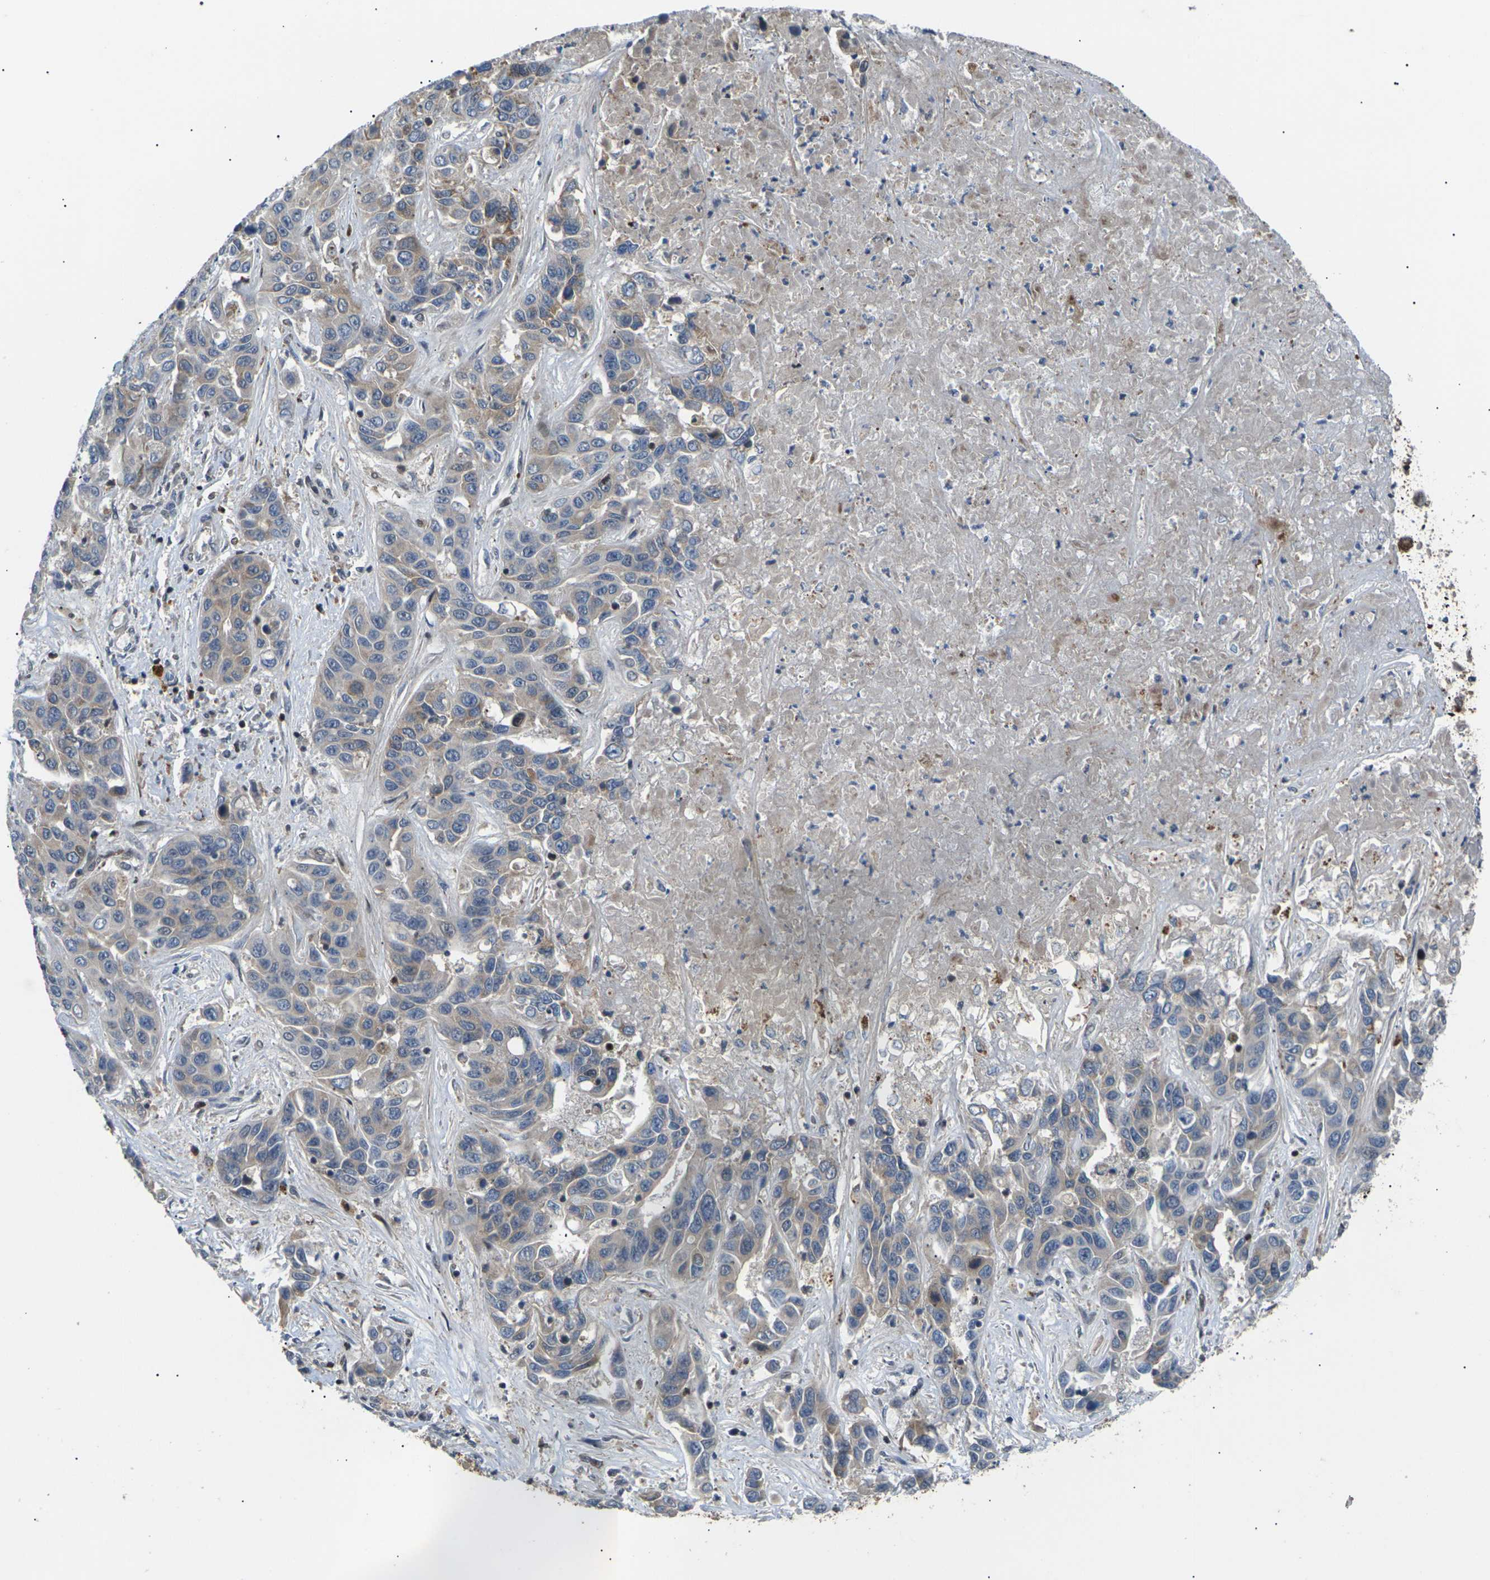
{"staining": {"intensity": "weak", "quantity": "25%-75%", "location": "cytoplasmic/membranous"}, "tissue": "liver cancer", "cell_type": "Tumor cells", "image_type": "cancer", "snomed": [{"axis": "morphology", "description": "Cholangiocarcinoma"}, {"axis": "topography", "description": "Liver"}], "caption": "Weak cytoplasmic/membranous positivity for a protein is present in approximately 25%-75% of tumor cells of liver cholangiocarcinoma using immunohistochemistry (IHC).", "gene": "RPS6KA3", "patient": {"sex": "female", "age": 52}}